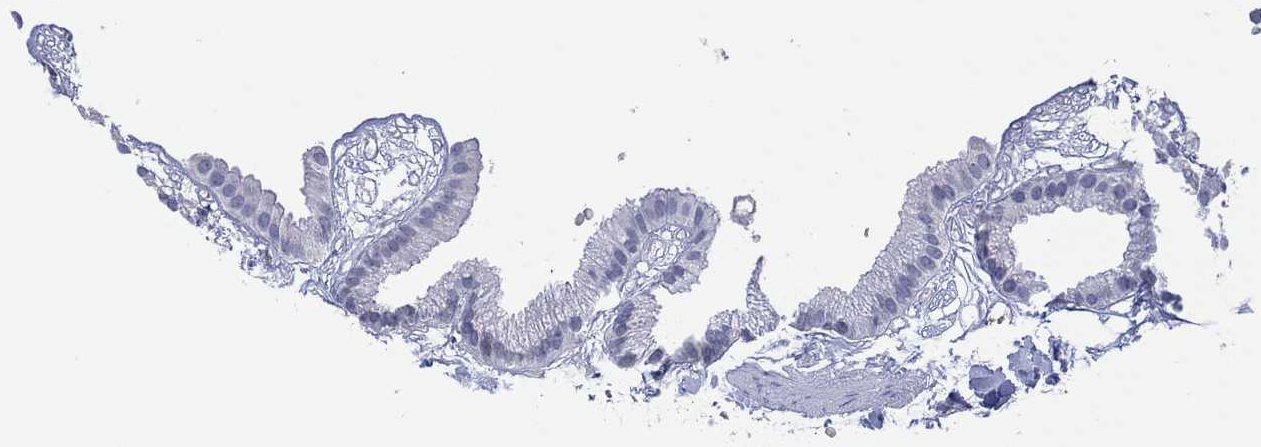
{"staining": {"intensity": "negative", "quantity": "none", "location": "none"}, "tissue": "gallbladder", "cell_type": "Glandular cells", "image_type": "normal", "snomed": [{"axis": "morphology", "description": "Normal tissue, NOS"}, {"axis": "topography", "description": "Gallbladder"}], "caption": "There is no significant expression in glandular cells of gallbladder. Nuclei are stained in blue.", "gene": "UTF1", "patient": {"sex": "female", "age": 45}}